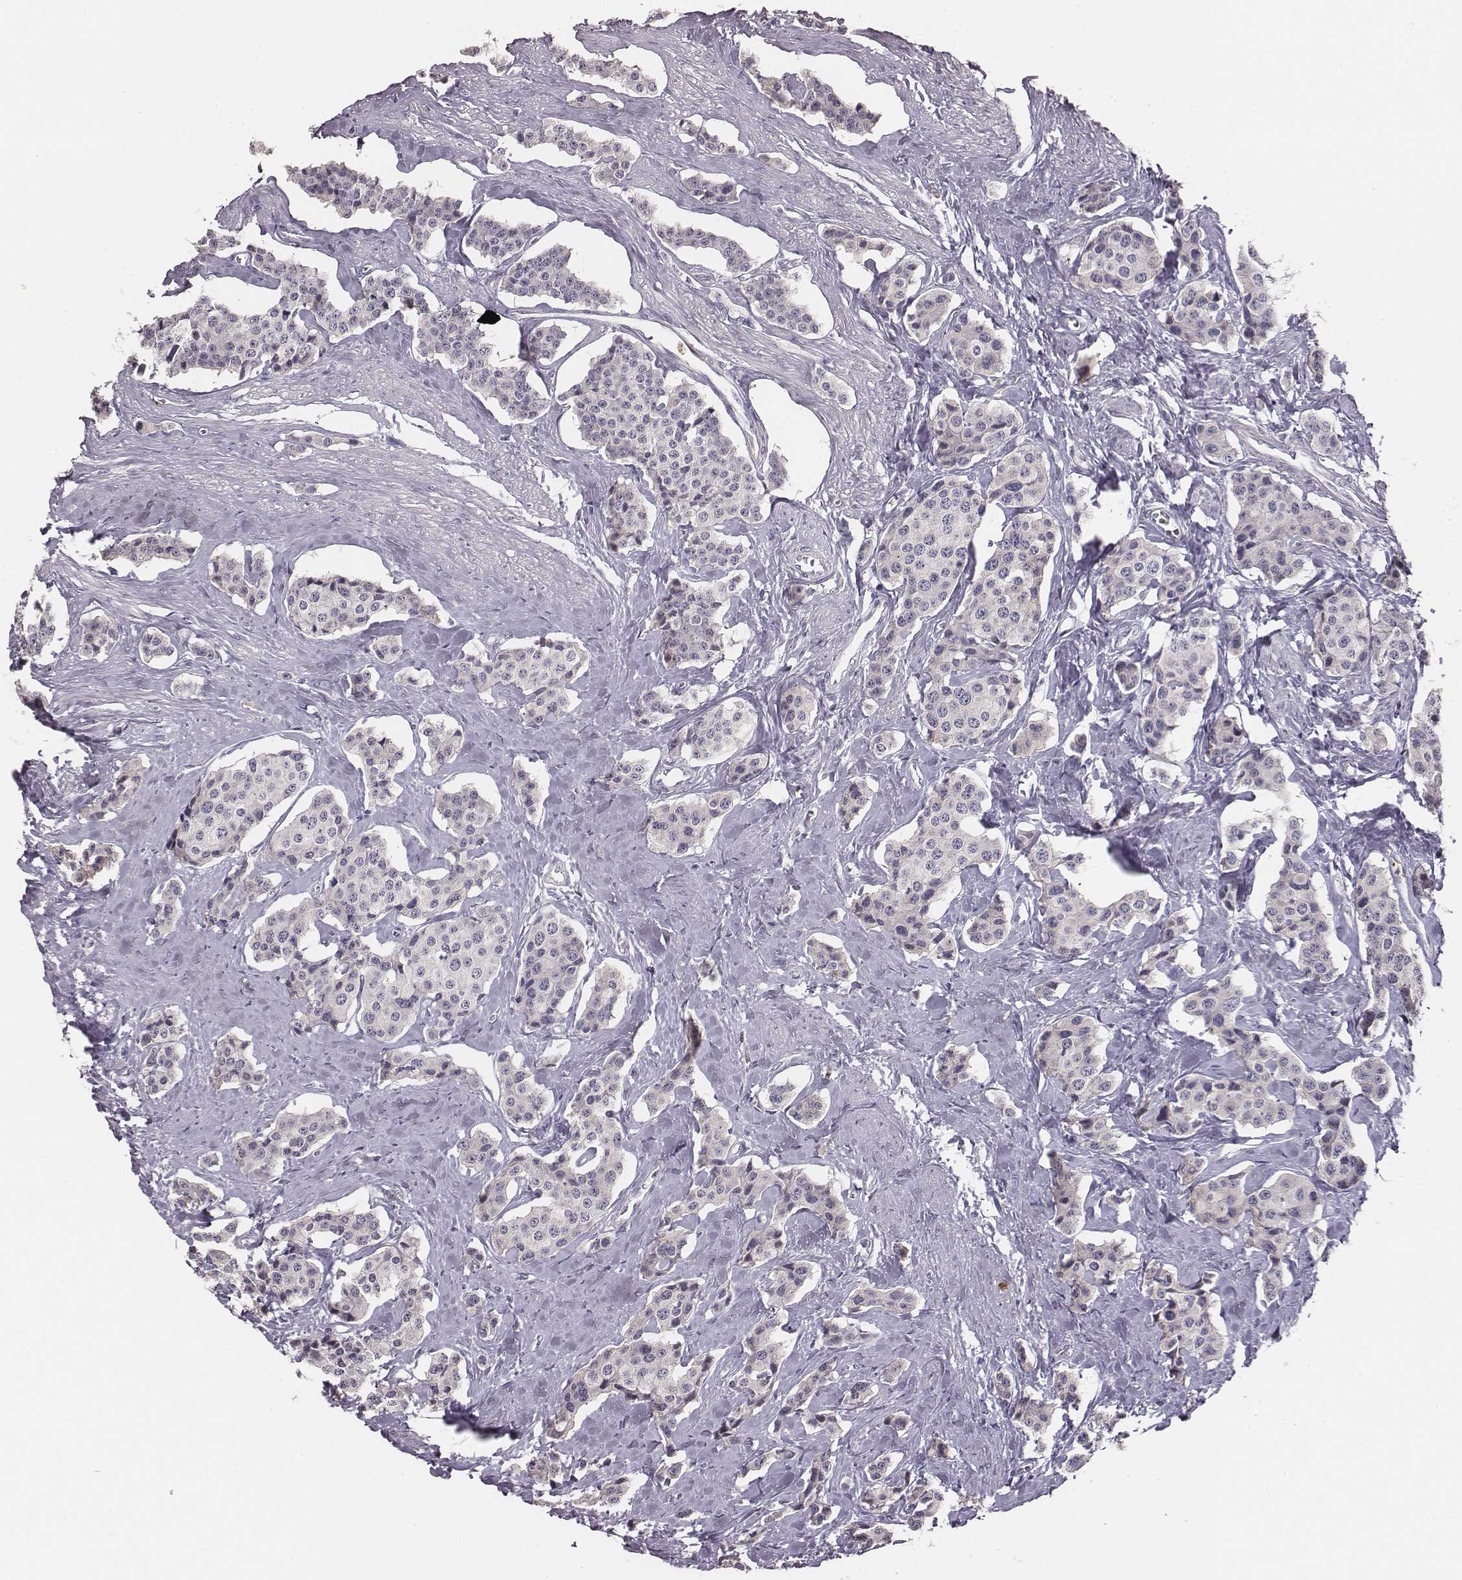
{"staining": {"intensity": "negative", "quantity": "none", "location": "none"}, "tissue": "carcinoid", "cell_type": "Tumor cells", "image_type": "cancer", "snomed": [{"axis": "morphology", "description": "Carcinoid, malignant, NOS"}, {"axis": "topography", "description": "Small intestine"}], "caption": "This is a photomicrograph of immunohistochemistry staining of malignant carcinoid, which shows no expression in tumor cells.", "gene": "SLC22A6", "patient": {"sex": "female", "age": 64}}